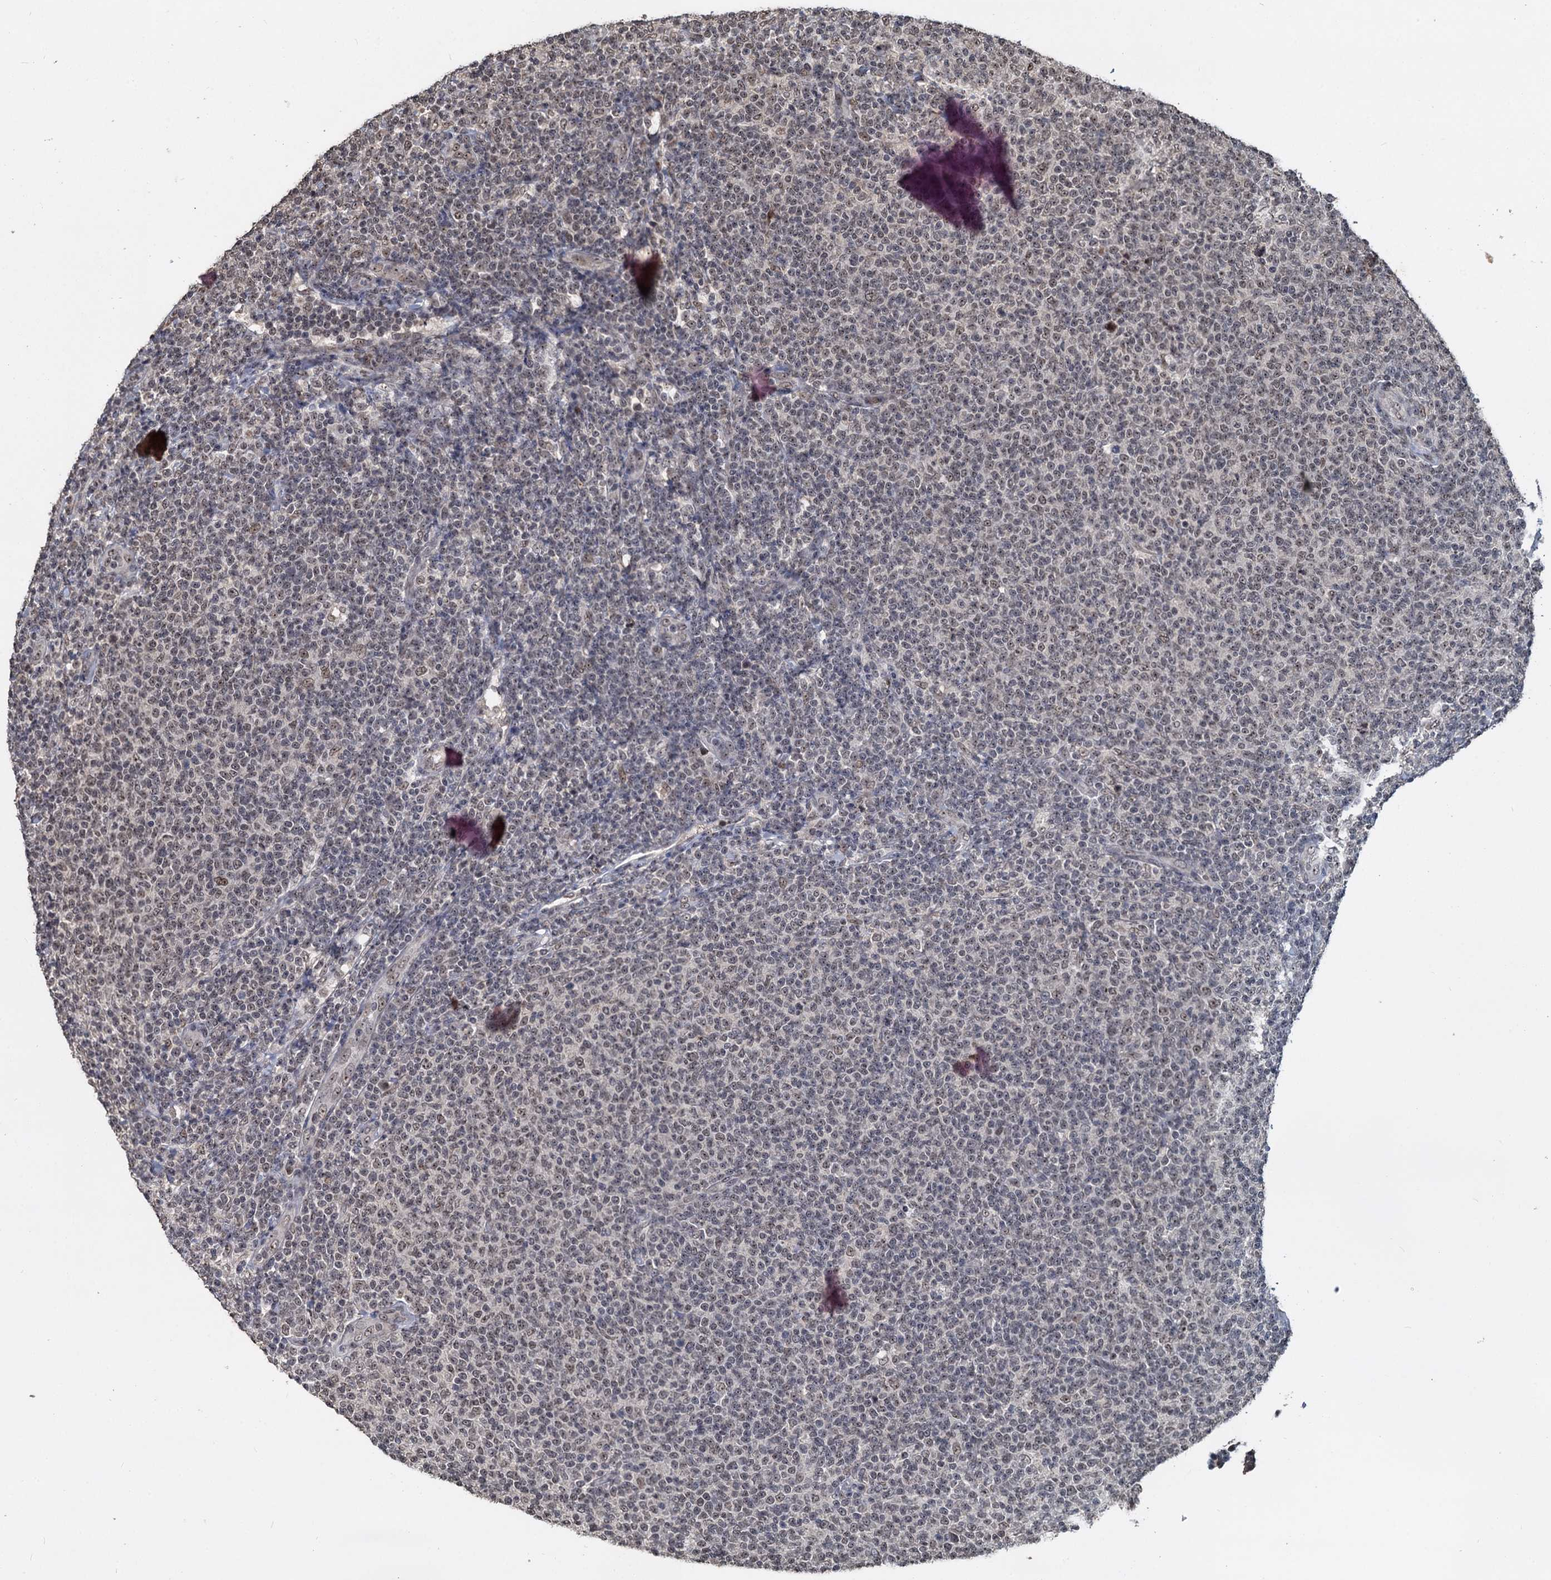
{"staining": {"intensity": "weak", "quantity": "25%-75%", "location": "nuclear"}, "tissue": "lymphoma", "cell_type": "Tumor cells", "image_type": "cancer", "snomed": [{"axis": "morphology", "description": "Malignant lymphoma, non-Hodgkin's type, Low grade"}, {"axis": "topography", "description": "Lymph node"}], "caption": "Protein staining by immunohistochemistry reveals weak nuclear positivity in about 25%-75% of tumor cells in malignant lymphoma, non-Hodgkin's type (low-grade). The staining was performed using DAB, with brown indicating positive protein expression. Nuclei are stained blue with hematoxylin.", "gene": "FAM216B", "patient": {"sex": "male", "age": 66}}